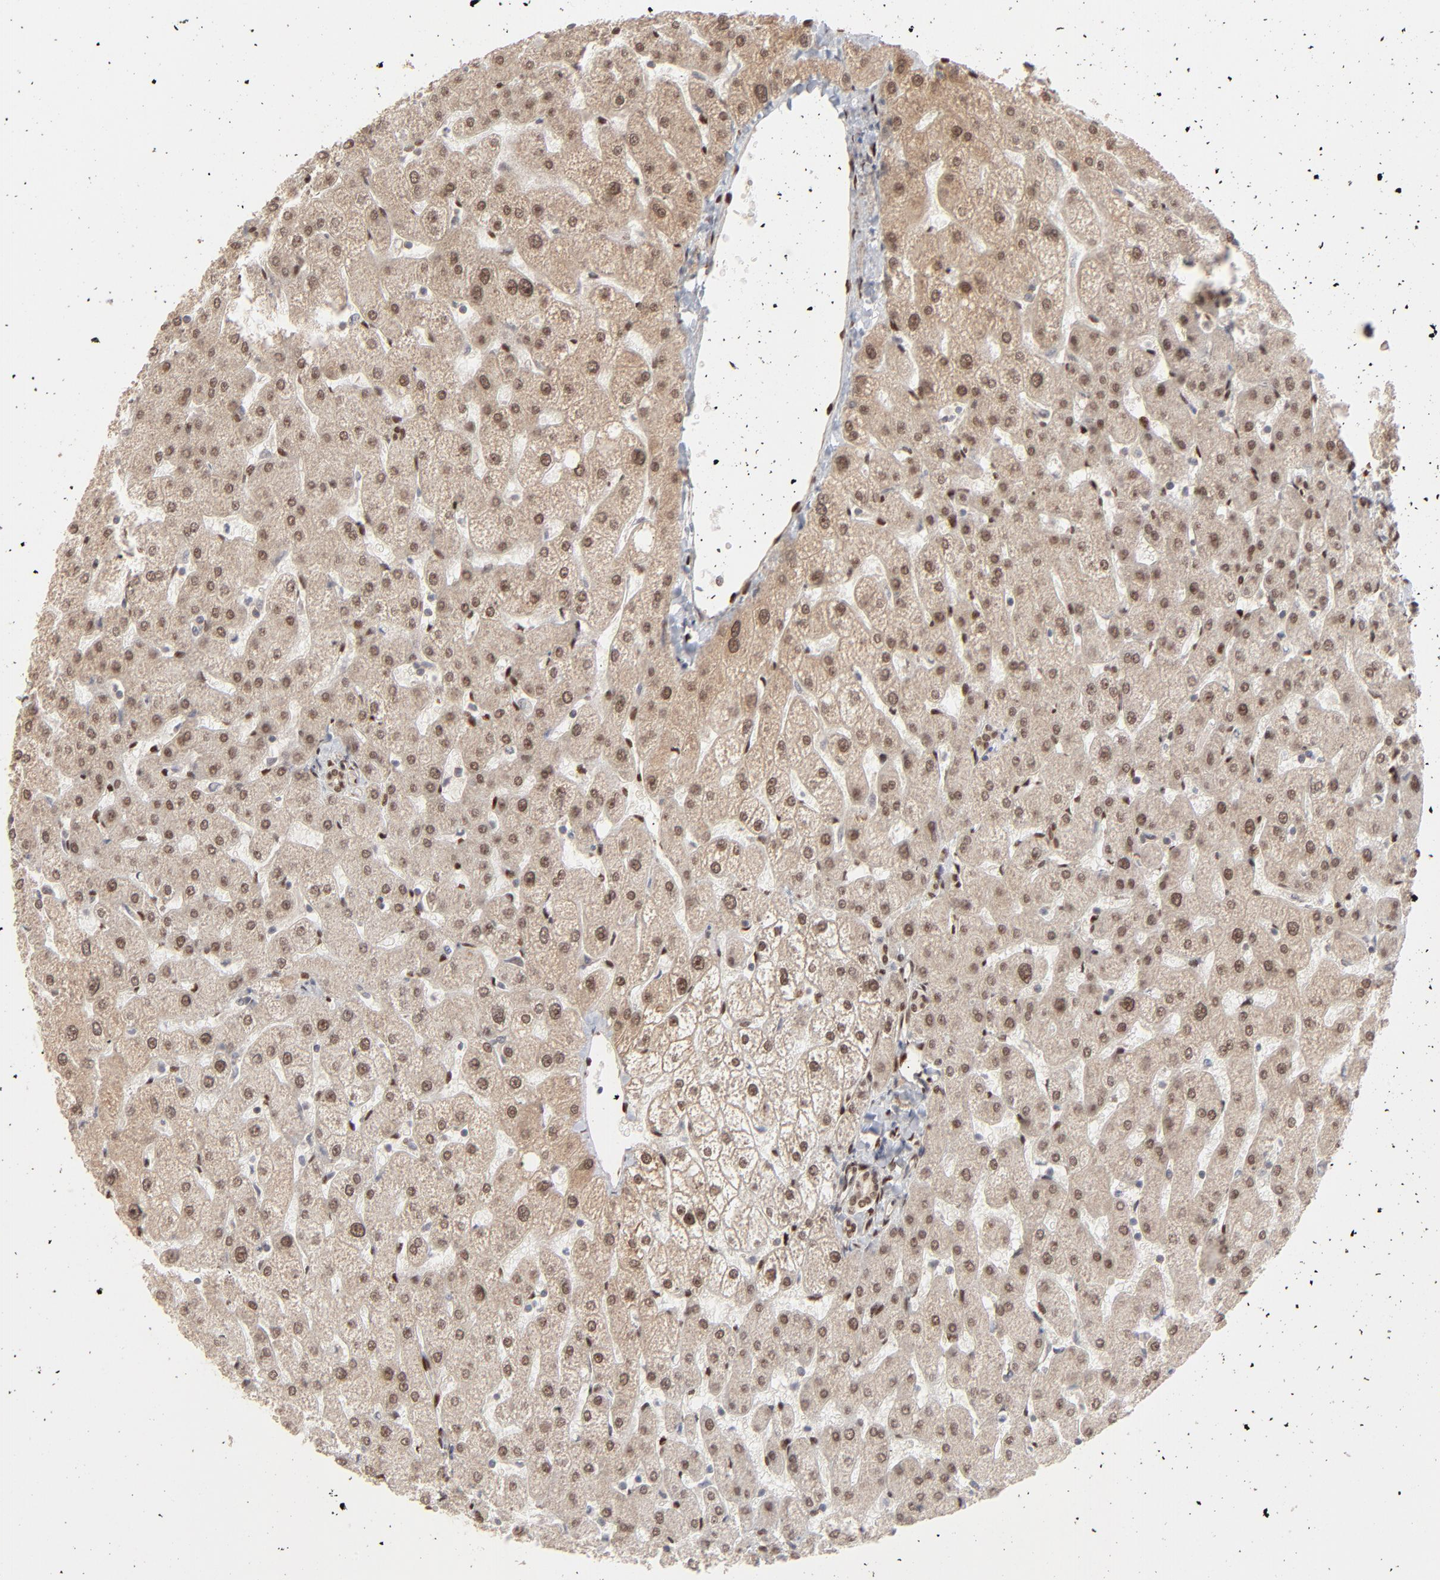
{"staining": {"intensity": "moderate", "quantity": ">75%", "location": "cytoplasmic/membranous,nuclear"}, "tissue": "liver", "cell_type": "Cholangiocytes", "image_type": "normal", "snomed": [{"axis": "morphology", "description": "Normal tissue, NOS"}, {"axis": "topography", "description": "Liver"}], "caption": "Immunohistochemical staining of normal human liver demonstrates medium levels of moderate cytoplasmic/membranous,nuclear positivity in about >75% of cholangiocytes. Using DAB (brown) and hematoxylin (blue) stains, captured at high magnification using brightfield microscopy.", "gene": "NFIB", "patient": {"sex": "male", "age": 67}}